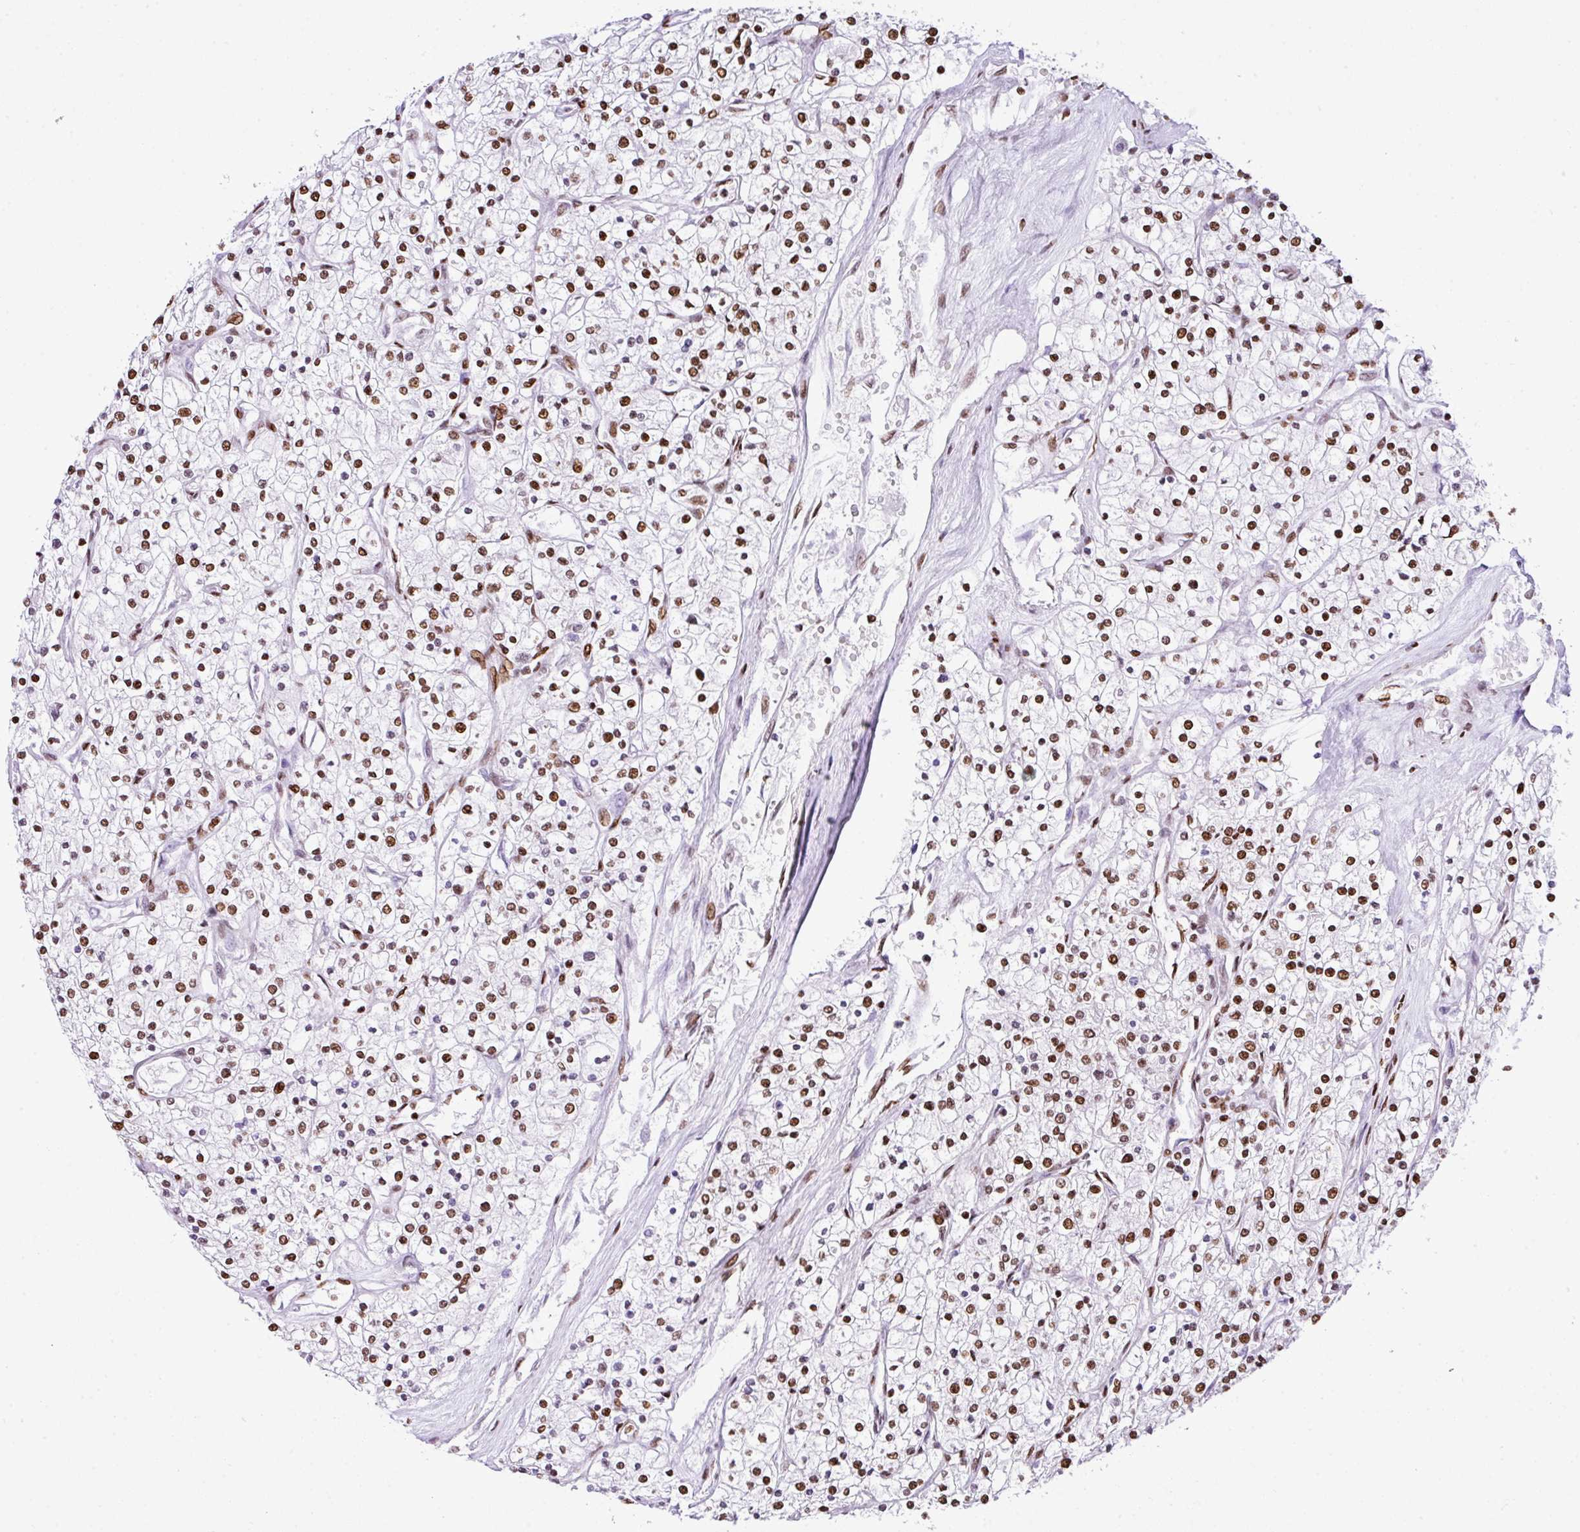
{"staining": {"intensity": "strong", "quantity": ">75%", "location": "nuclear"}, "tissue": "renal cancer", "cell_type": "Tumor cells", "image_type": "cancer", "snomed": [{"axis": "morphology", "description": "Adenocarcinoma, NOS"}, {"axis": "topography", "description": "Kidney"}], "caption": "This is a histology image of immunohistochemistry staining of adenocarcinoma (renal), which shows strong expression in the nuclear of tumor cells.", "gene": "RARG", "patient": {"sex": "male", "age": 80}}